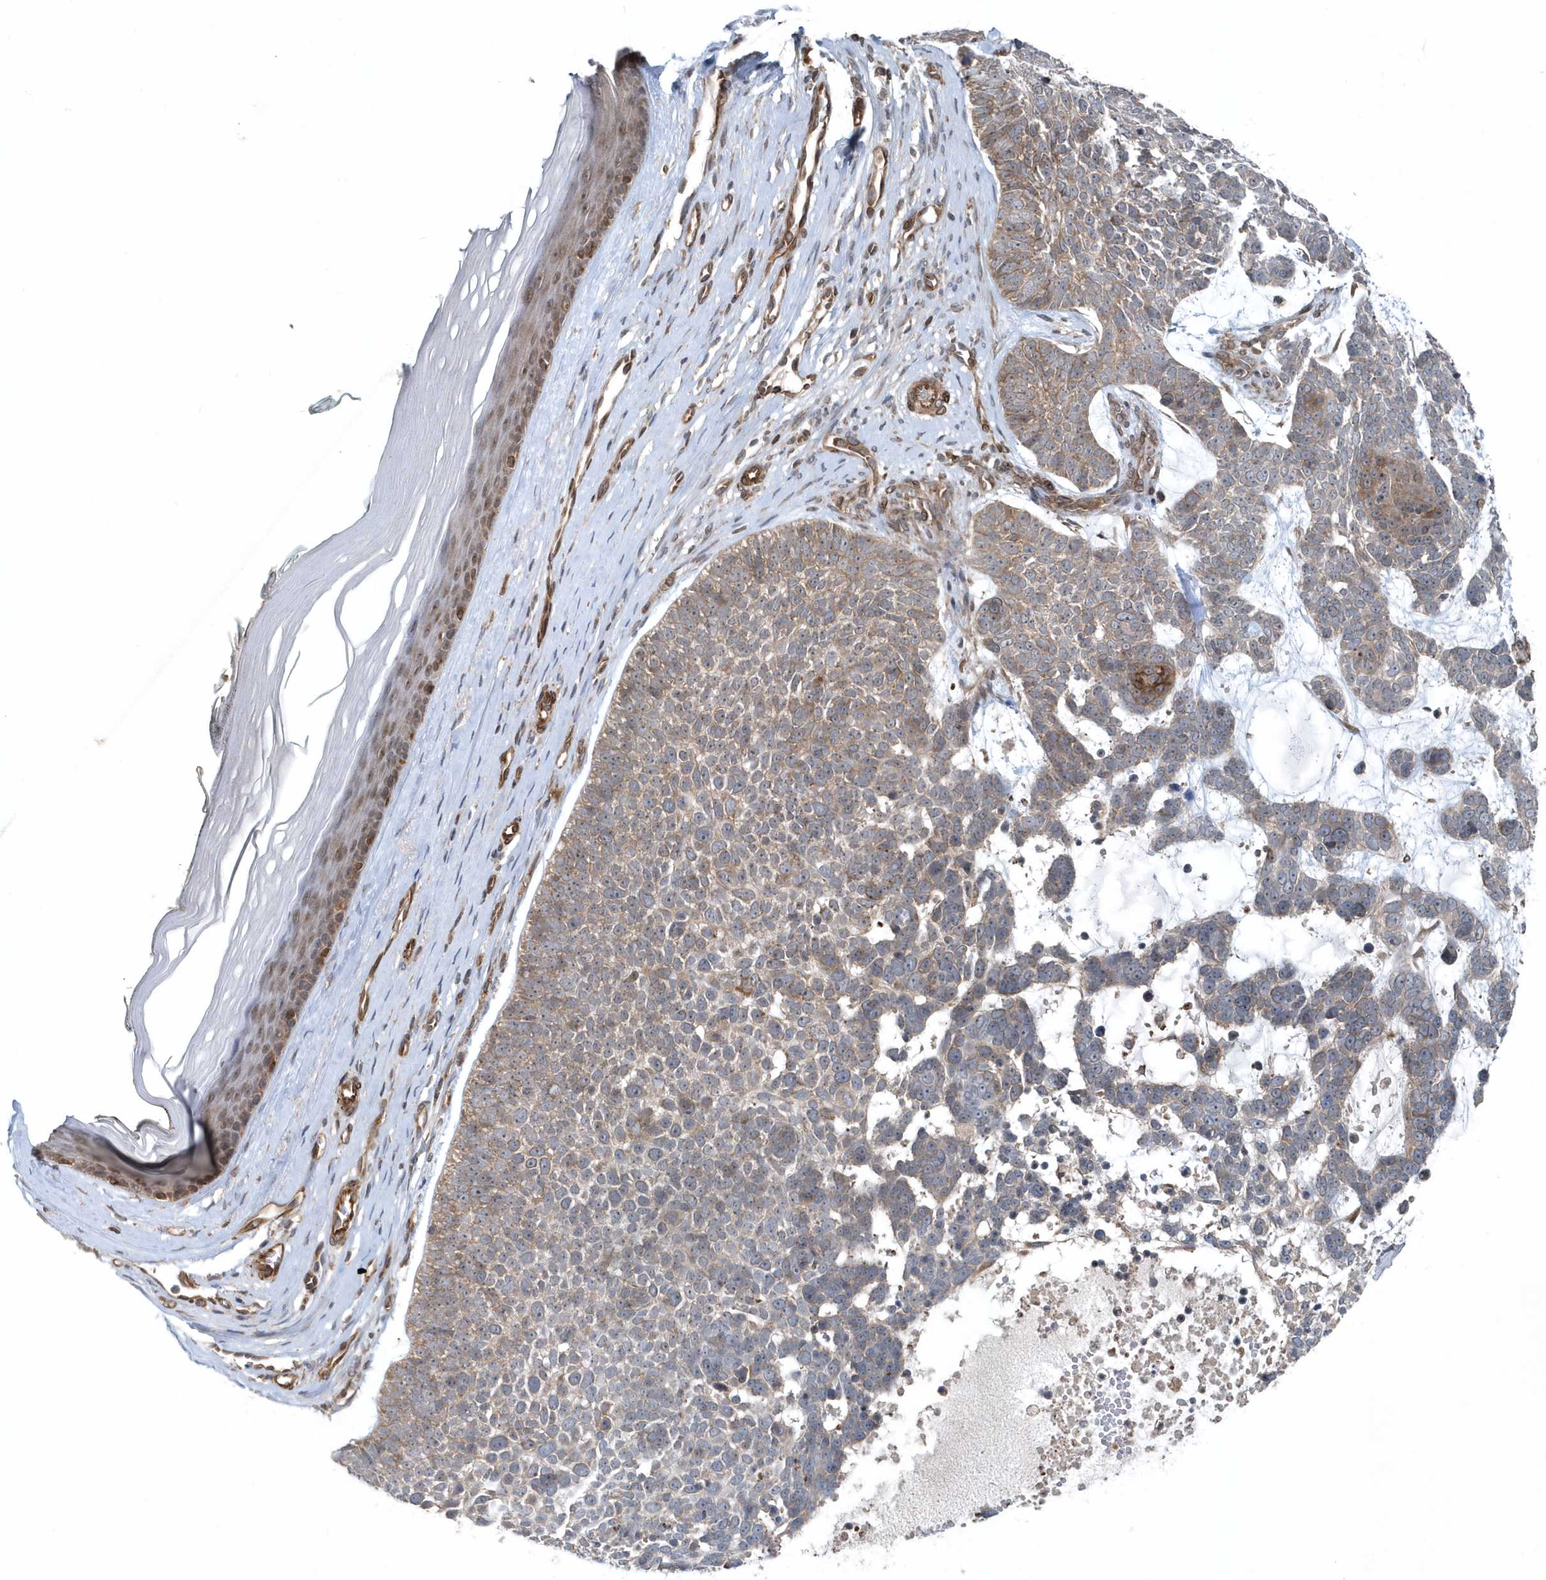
{"staining": {"intensity": "weak", "quantity": "25%-75%", "location": "cytoplasmic/membranous"}, "tissue": "skin cancer", "cell_type": "Tumor cells", "image_type": "cancer", "snomed": [{"axis": "morphology", "description": "Basal cell carcinoma"}, {"axis": "topography", "description": "Skin"}], "caption": "DAB (3,3'-diaminobenzidine) immunohistochemical staining of skin cancer shows weak cytoplasmic/membranous protein expression in approximately 25%-75% of tumor cells.", "gene": "MCC", "patient": {"sex": "female", "age": 81}}